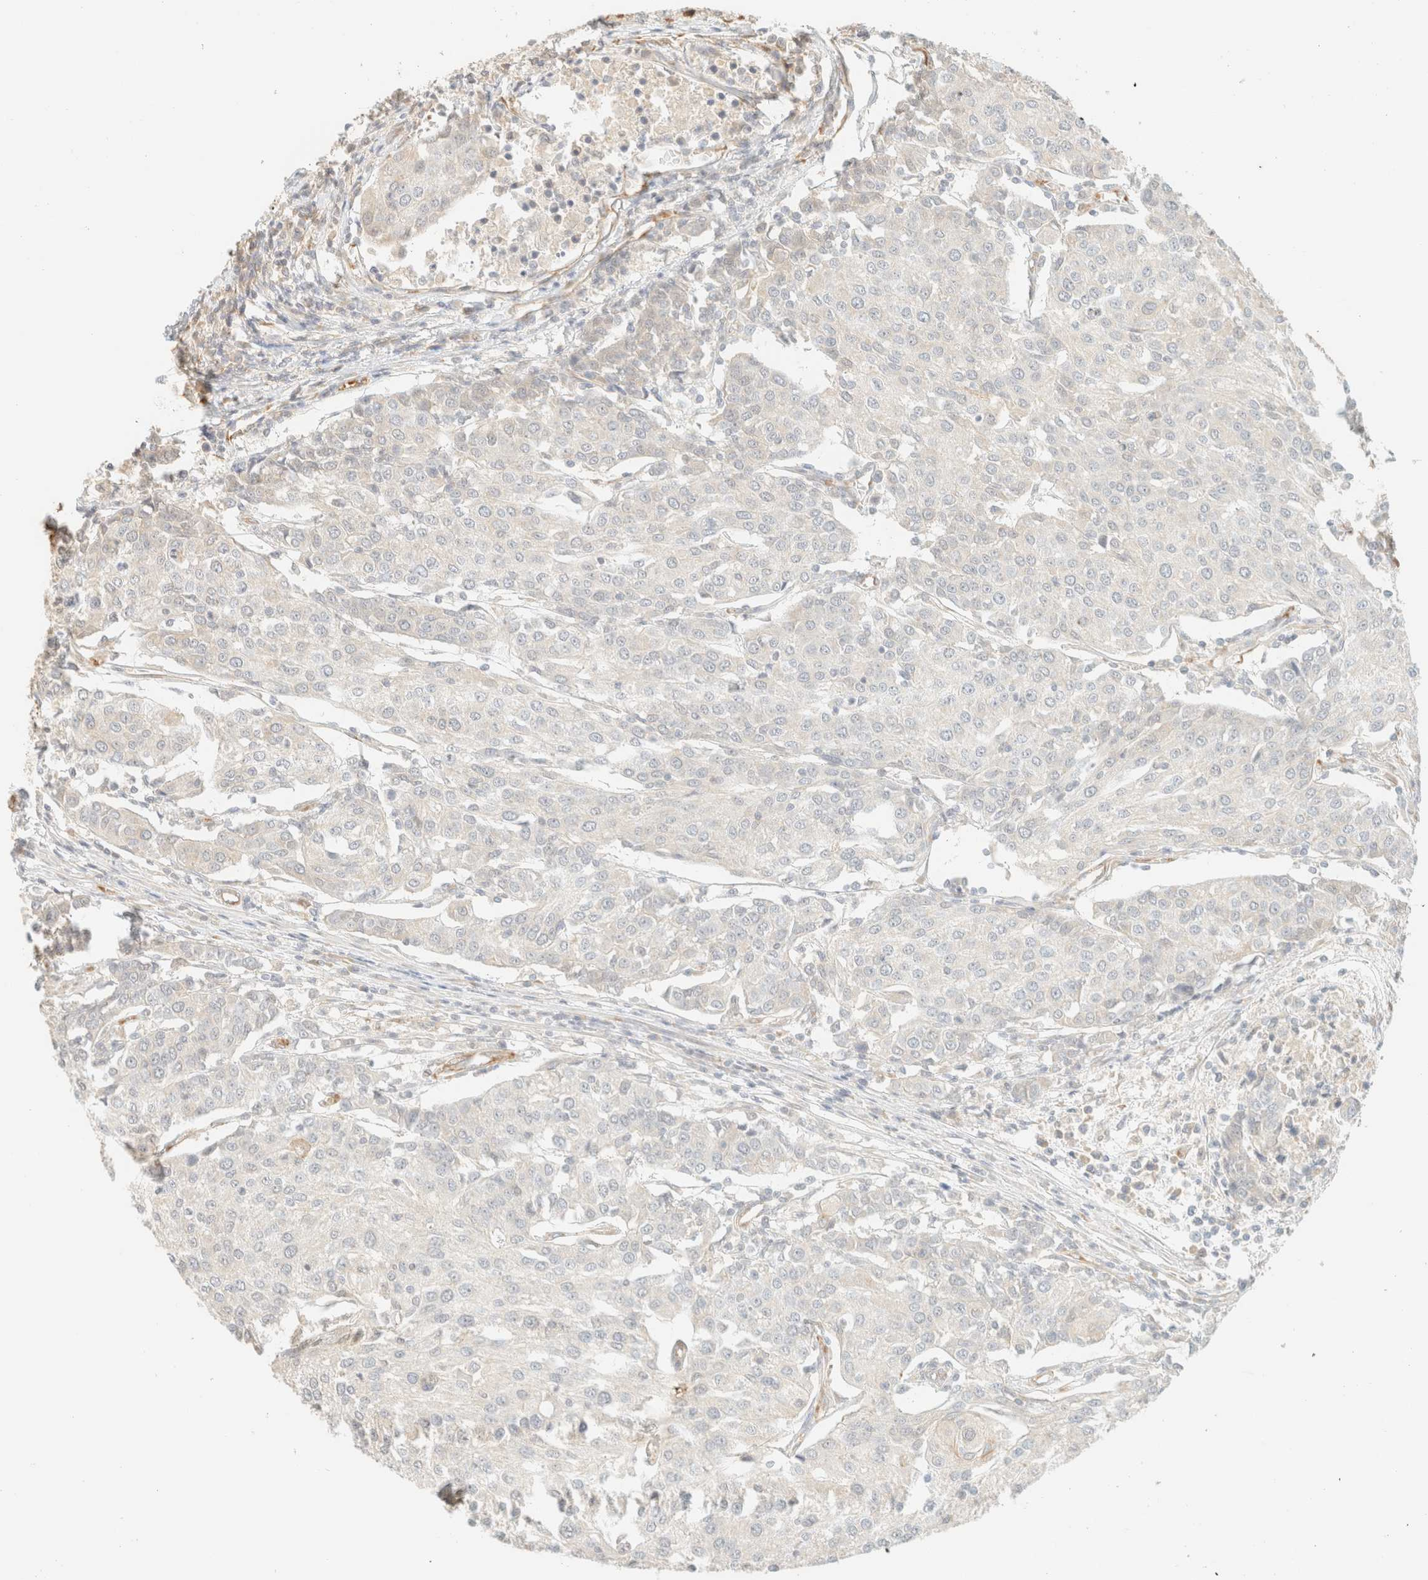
{"staining": {"intensity": "negative", "quantity": "none", "location": "none"}, "tissue": "urothelial cancer", "cell_type": "Tumor cells", "image_type": "cancer", "snomed": [{"axis": "morphology", "description": "Urothelial carcinoma, High grade"}, {"axis": "topography", "description": "Urinary bladder"}], "caption": "Histopathology image shows no significant protein positivity in tumor cells of high-grade urothelial carcinoma.", "gene": "SPARCL1", "patient": {"sex": "female", "age": 85}}